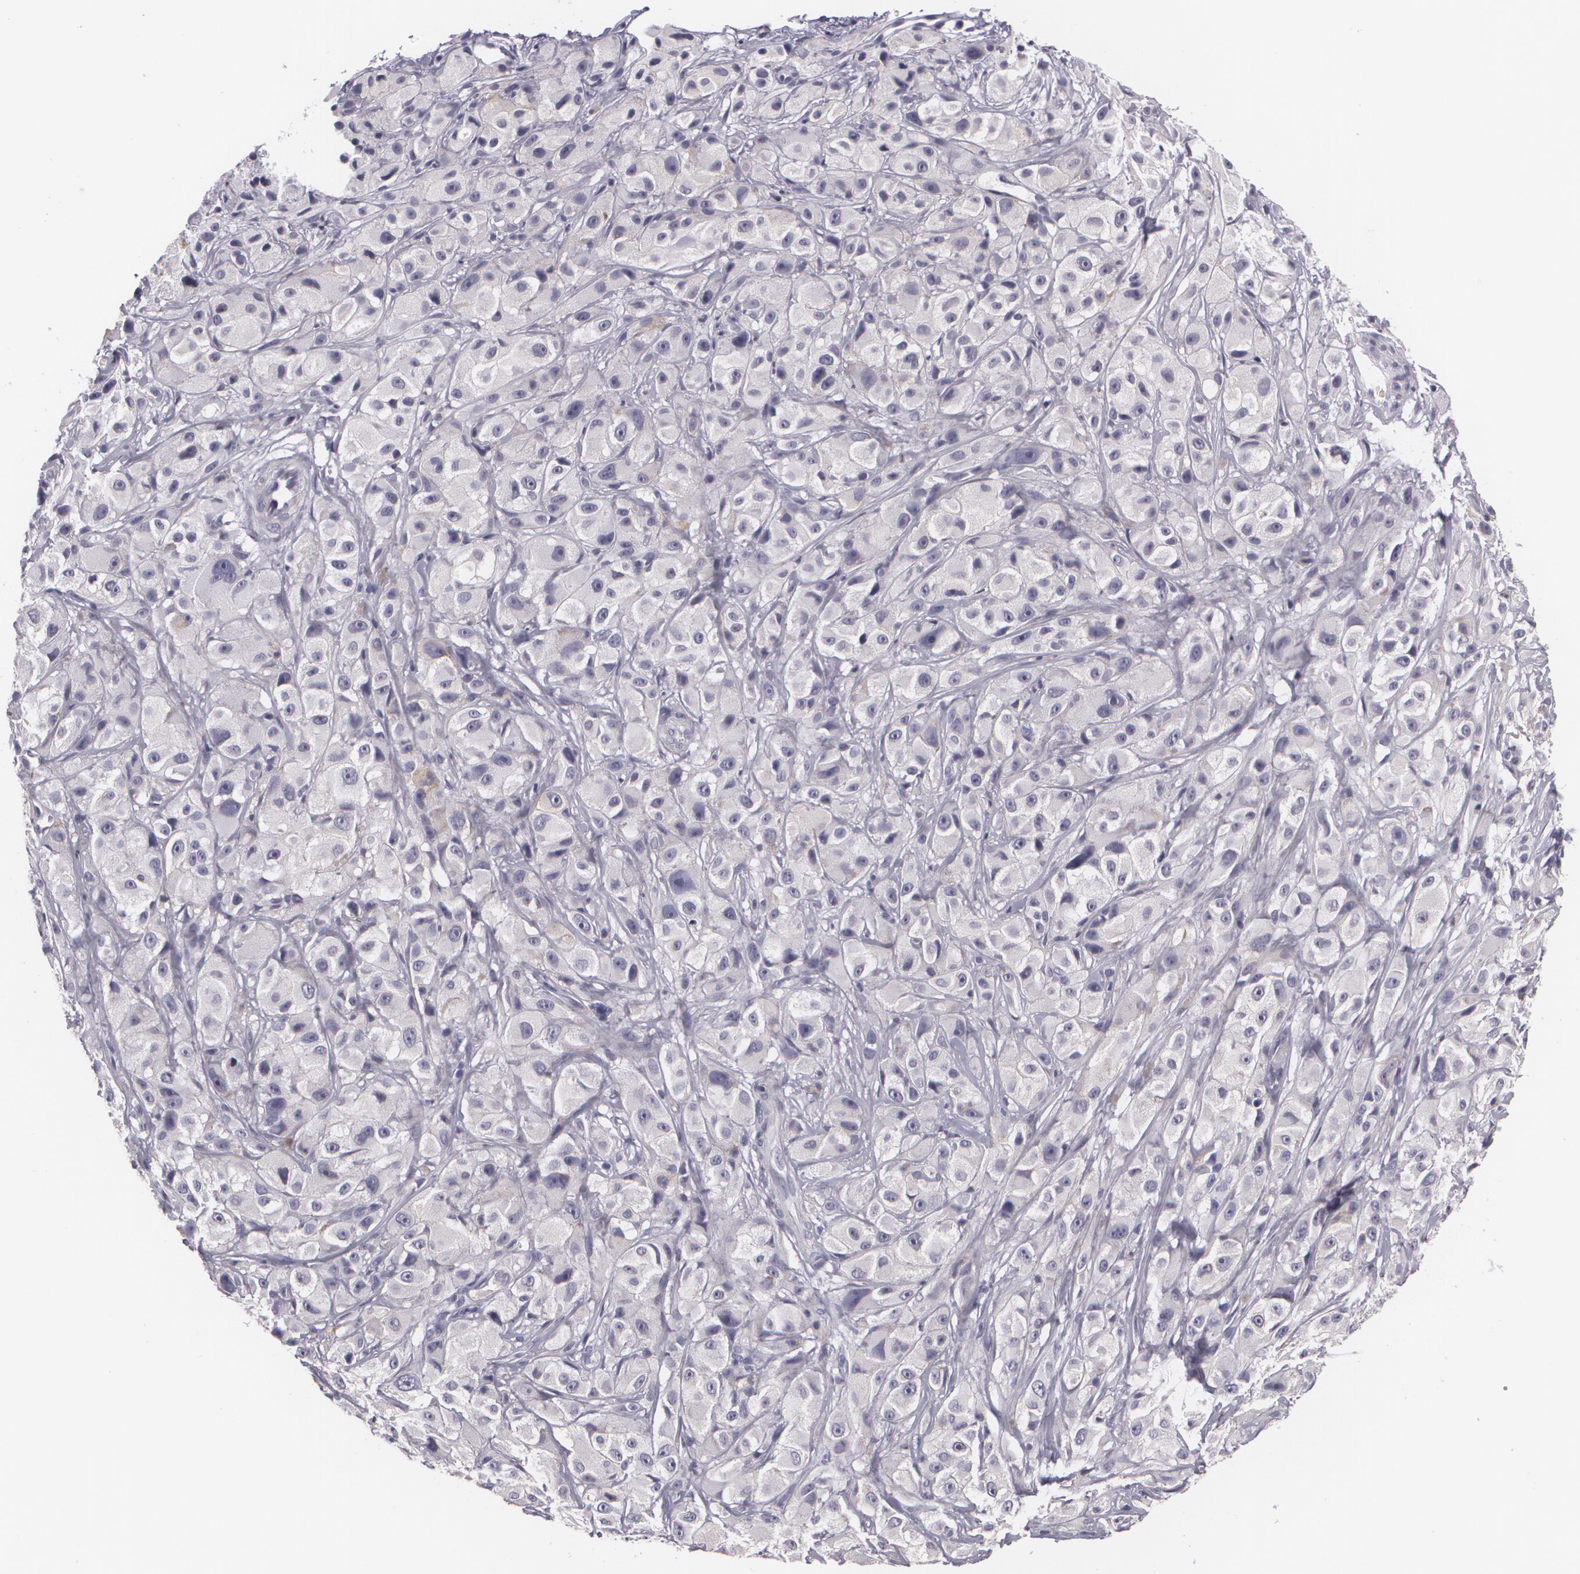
{"staining": {"intensity": "negative", "quantity": "none", "location": "none"}, "tissue": "melanoma", "cell_type": "Tumor cells", "image_type": "cancer", "snomed": [{"axis": "morphology", "description": "Malignant melanoma, NOS"}, {"axis": "topography", "description": "Skin"}], "caption": "A high-resolution image shows IHC staining of malignant melanoma, which reveals no significant expression in tumor cells. Brightfield microscopy of immunohistochemistry stained with DAB (brown) and hematoxylin (blue), captured at high magnification.", "gene": "MAP2", "patient": {"sex": "male", "age": 56}}